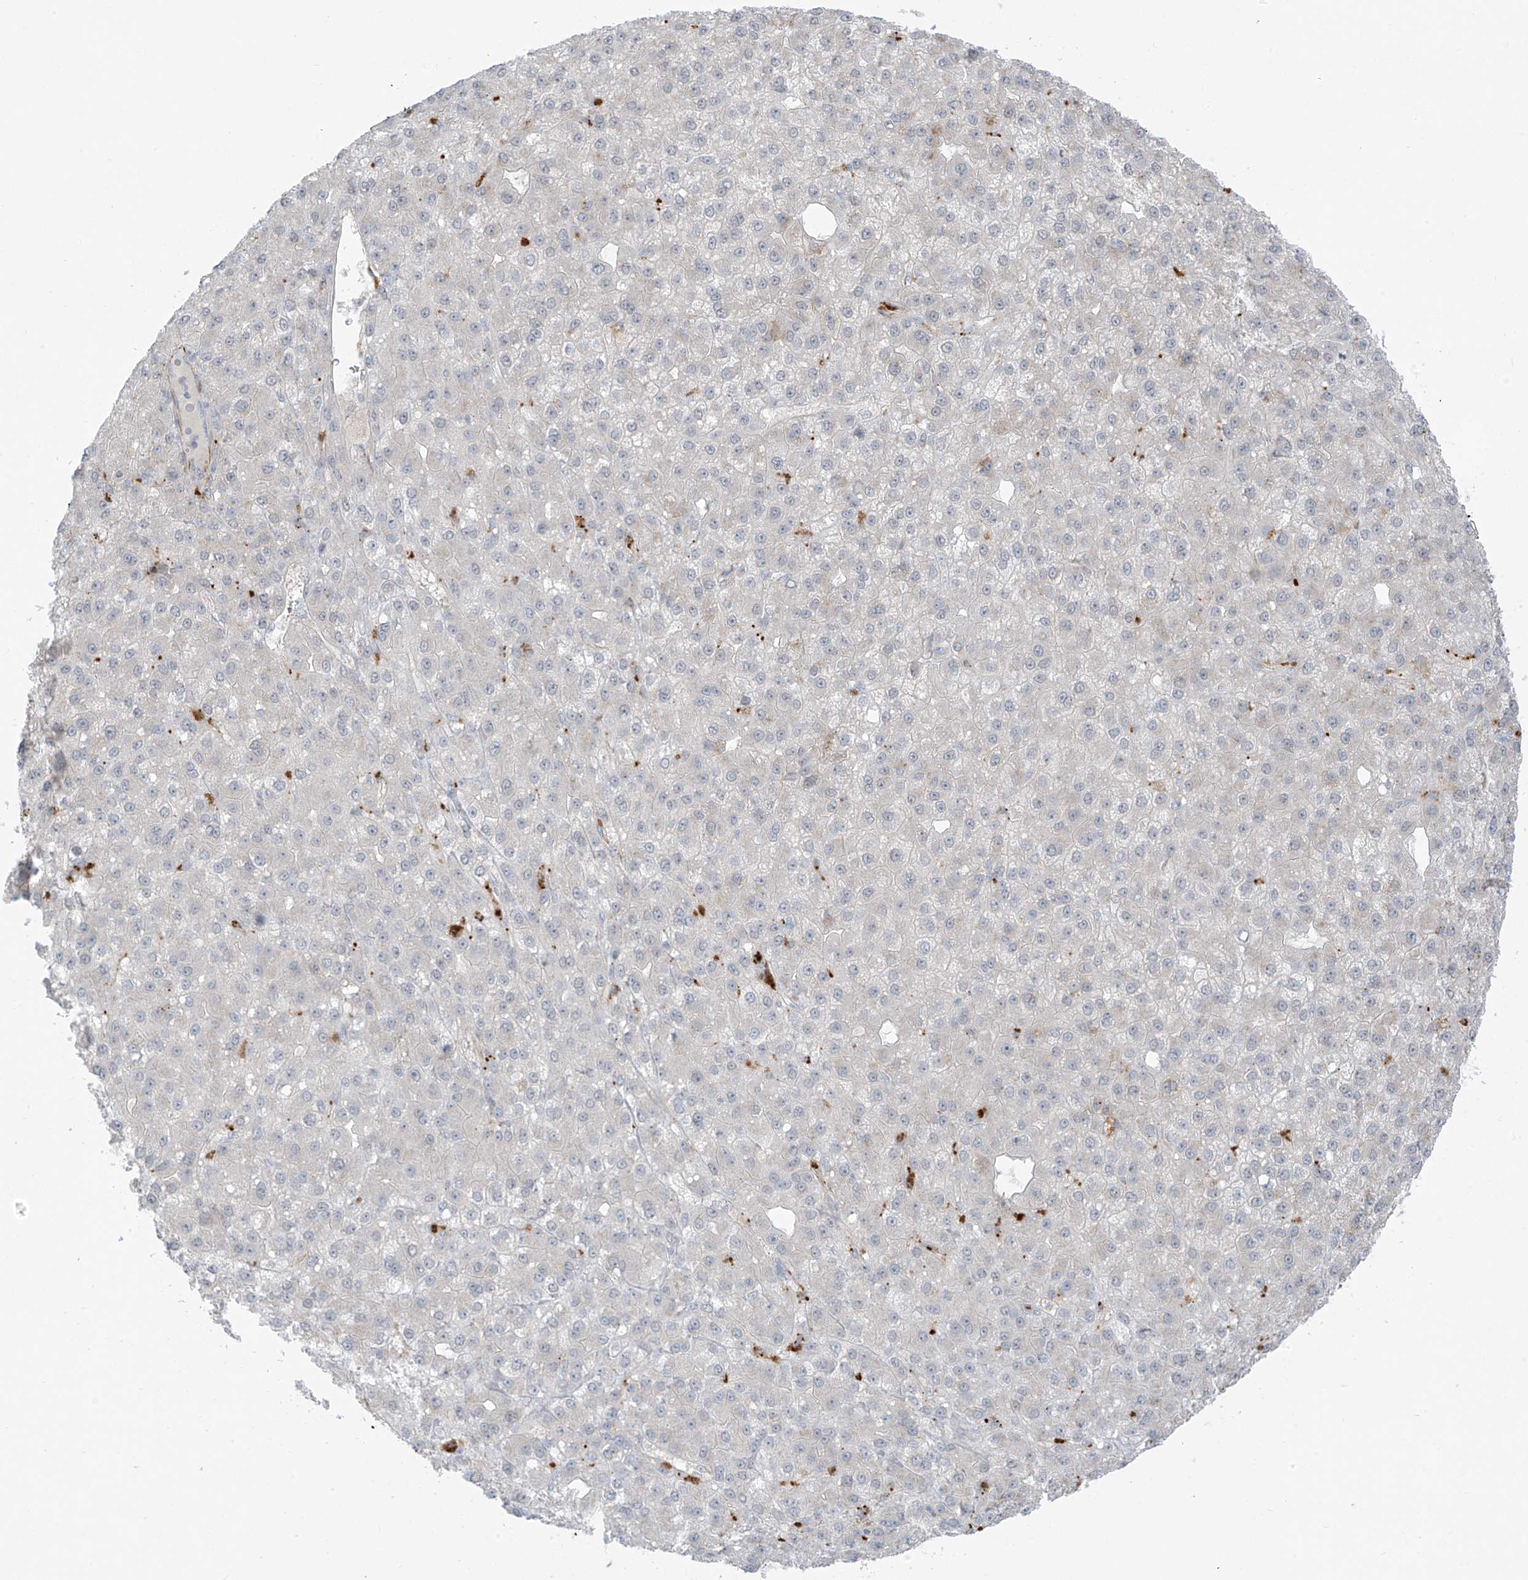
{"staining": {"intensity": "negative", "quantity": "none", "location": "none"}, "tissue": "liver cancer", "cell_type": "Tumor cells", "image_type": "cancer", "snomed": [{"axis": "morphology", "description": "Carcinoma, Hepatocellular, NOS"}, {"axis": "topography", "description": "Liver"}], "caption": "Immunohistochemistry (IHC) image of liver cancer stained for a protein (brown), which demonstrates no staining in tumor cells.", "gene": "HS6ST2", "patient": {"sex": "male", "age": 67}}